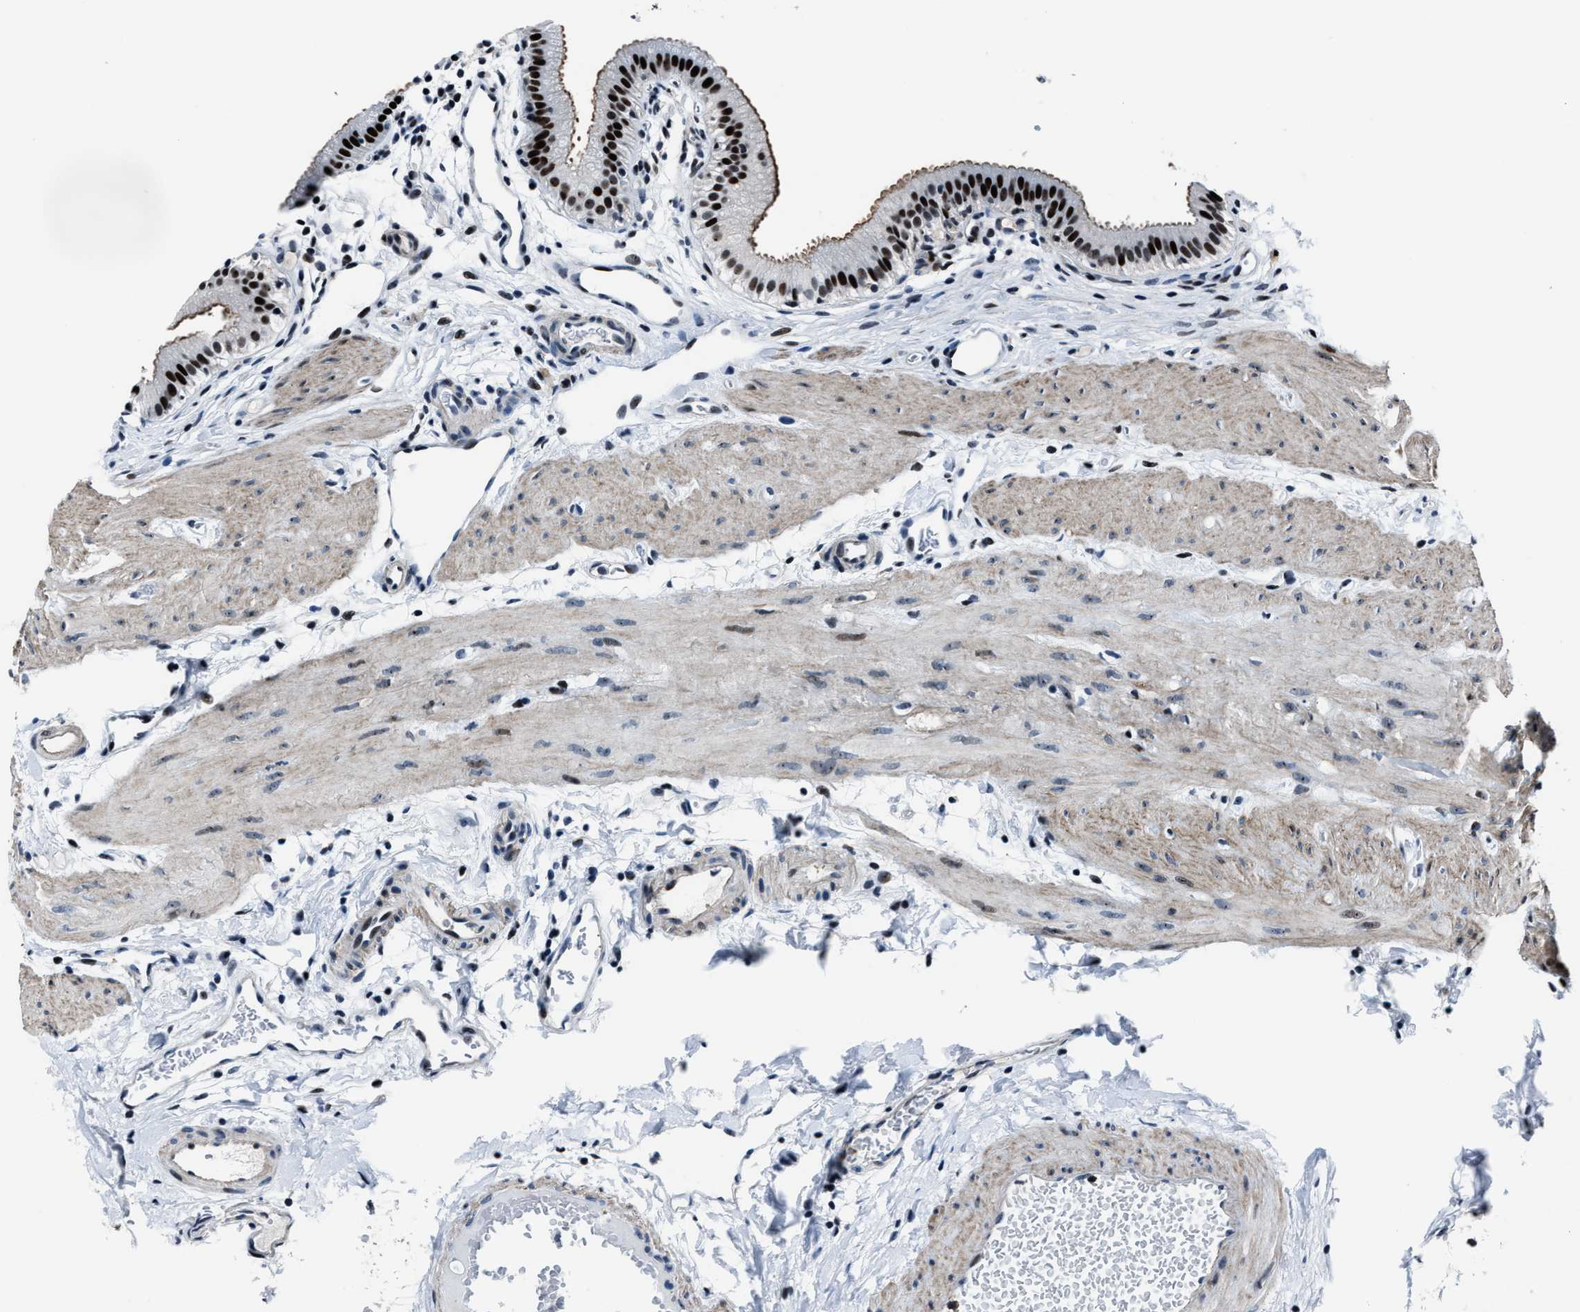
{"staining": {"intensity": "strong", "quantity": ">75%", "location": "nuclear"}, "tissue": "gallbladder", "cell_type": "Glandular cells", "image_type": "normal", "snomed": [{"axis": "morphology", "description": "Normal tissue, NOS"}, {"axis": "topography", "description": "Gallbladder"}], "caption": "A histopathology image showing strong nuclear staining in approximately >75% of glandular cells in benign gallbladder, as visualized by brown immunohistochemical staining.", "gene": "PPIE", "patient": {"sex": "female", "age": 26}}